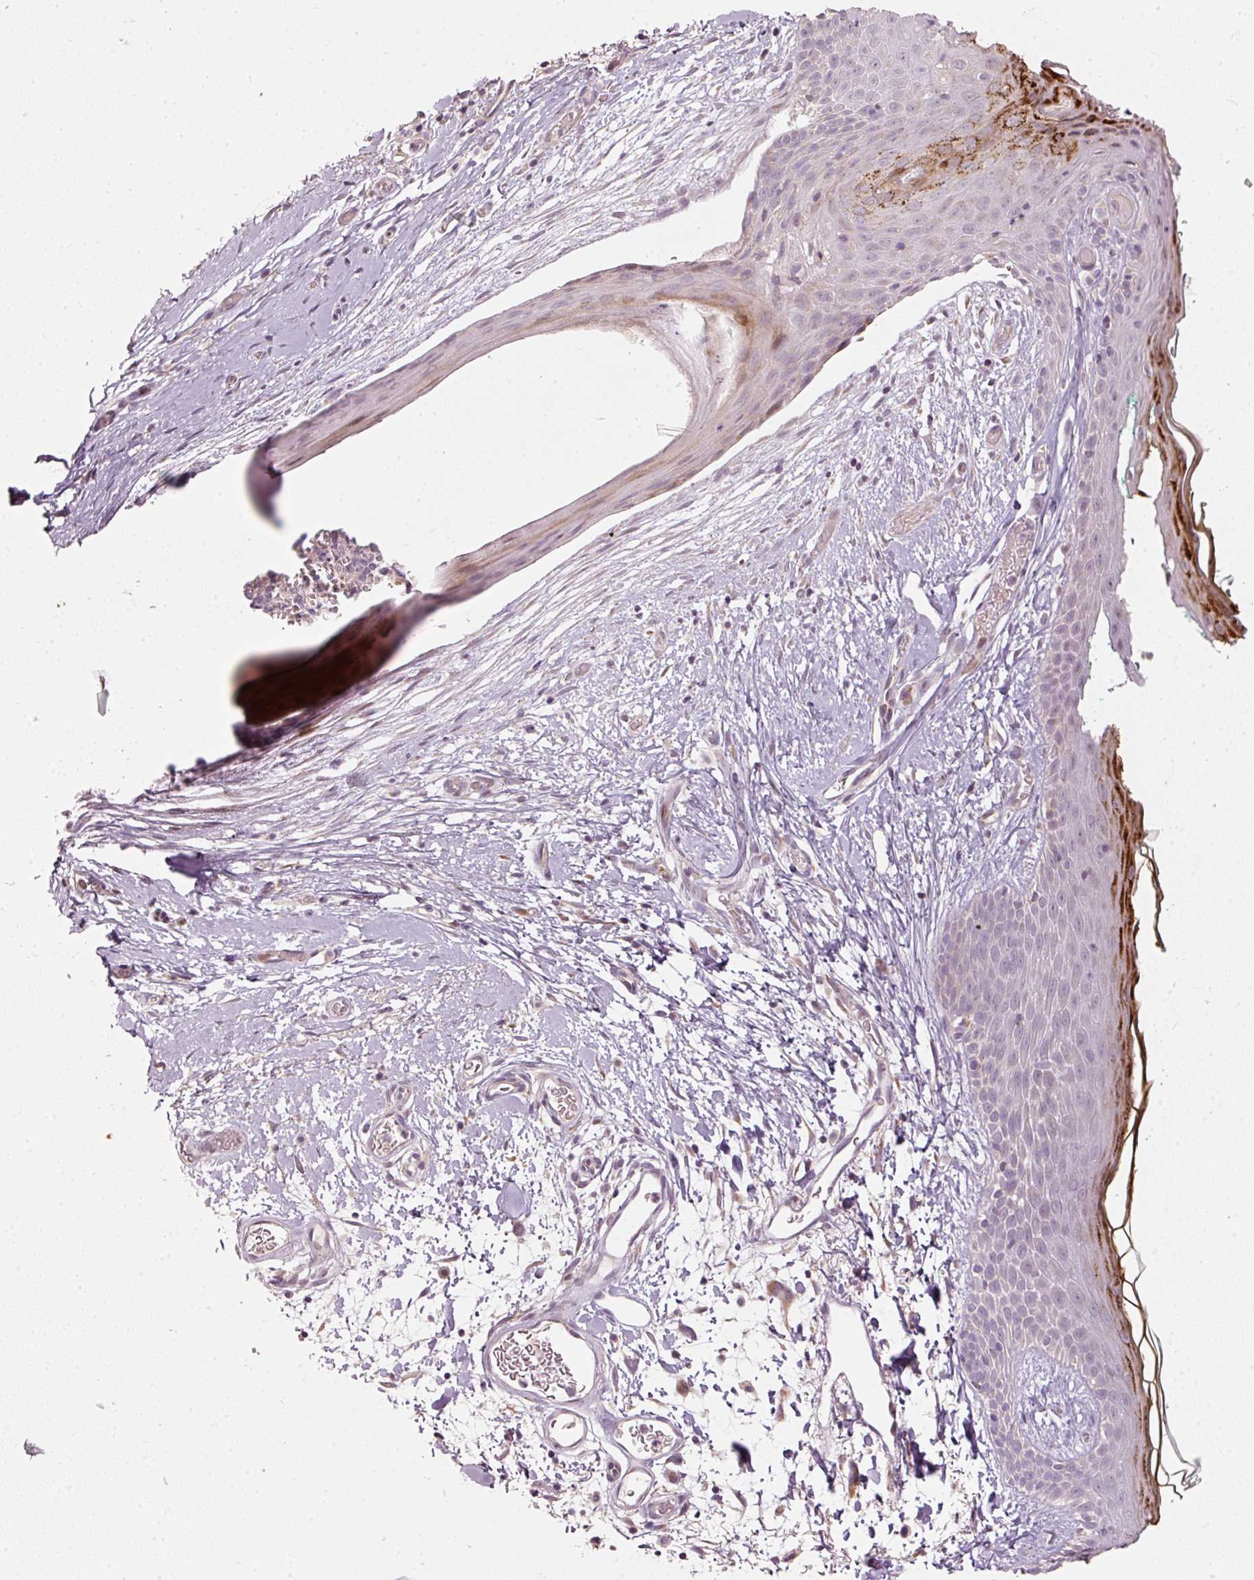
{"staining": {"intensity": "weak", "quantity": "<25%", "location": "cytoplasmic/membranous"}, "tissue": "skin", "cell_type": "Fibroblasts", "image_type": "normal", "snomed": [{"axis": "morphology", "description": "Normal tissue, NOS"}, {"axis": "topography", "description": "Skin"}], "caption": "The histopathology image exhibits no staining of fibroblasts in normal skin. (DAB (3,3'-diaminobenzidine) immunohistochemistry (IHC) visualized using brightfield microscopy, high magnification).", "gene": "TOB2", "patient": {"sex": "male", "age": 79}}